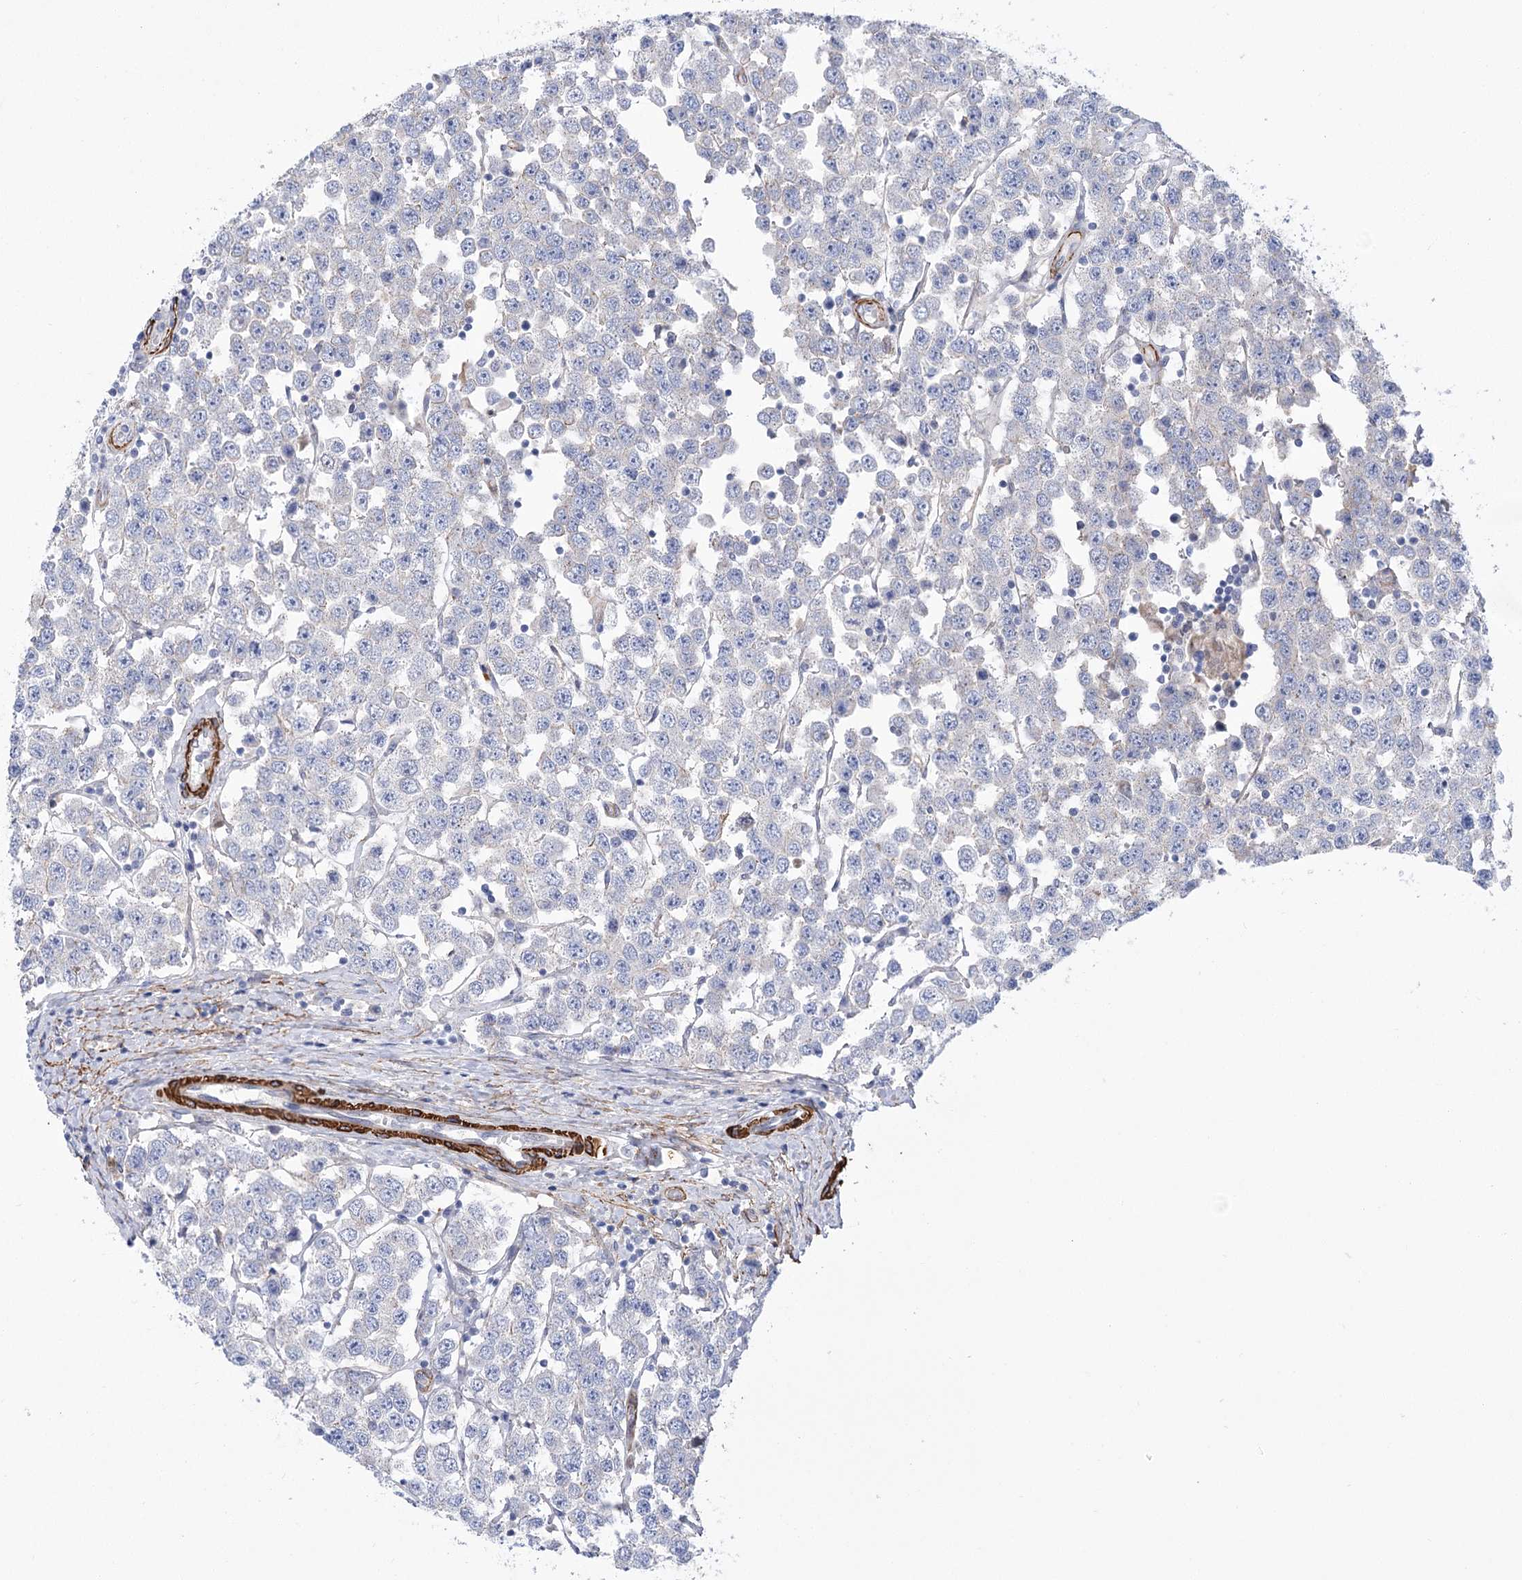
{"staining": {"intensity": "negative", "quantity": "none", "location": "none"}, "tissue": "testis cancer", "cell_type": "Tumor cells", "image_type": "cancer", "snomed": [{"axis": "morphology", "description": "Seminoma, NOS"}, {"axis": "topography", "description": "Testis"}], "caption": "A histopathology image of human testis cancer is negative for staining in tumor cells.", "gene": "WASHC3", "patient": {"sex": "male", "age": 28}}